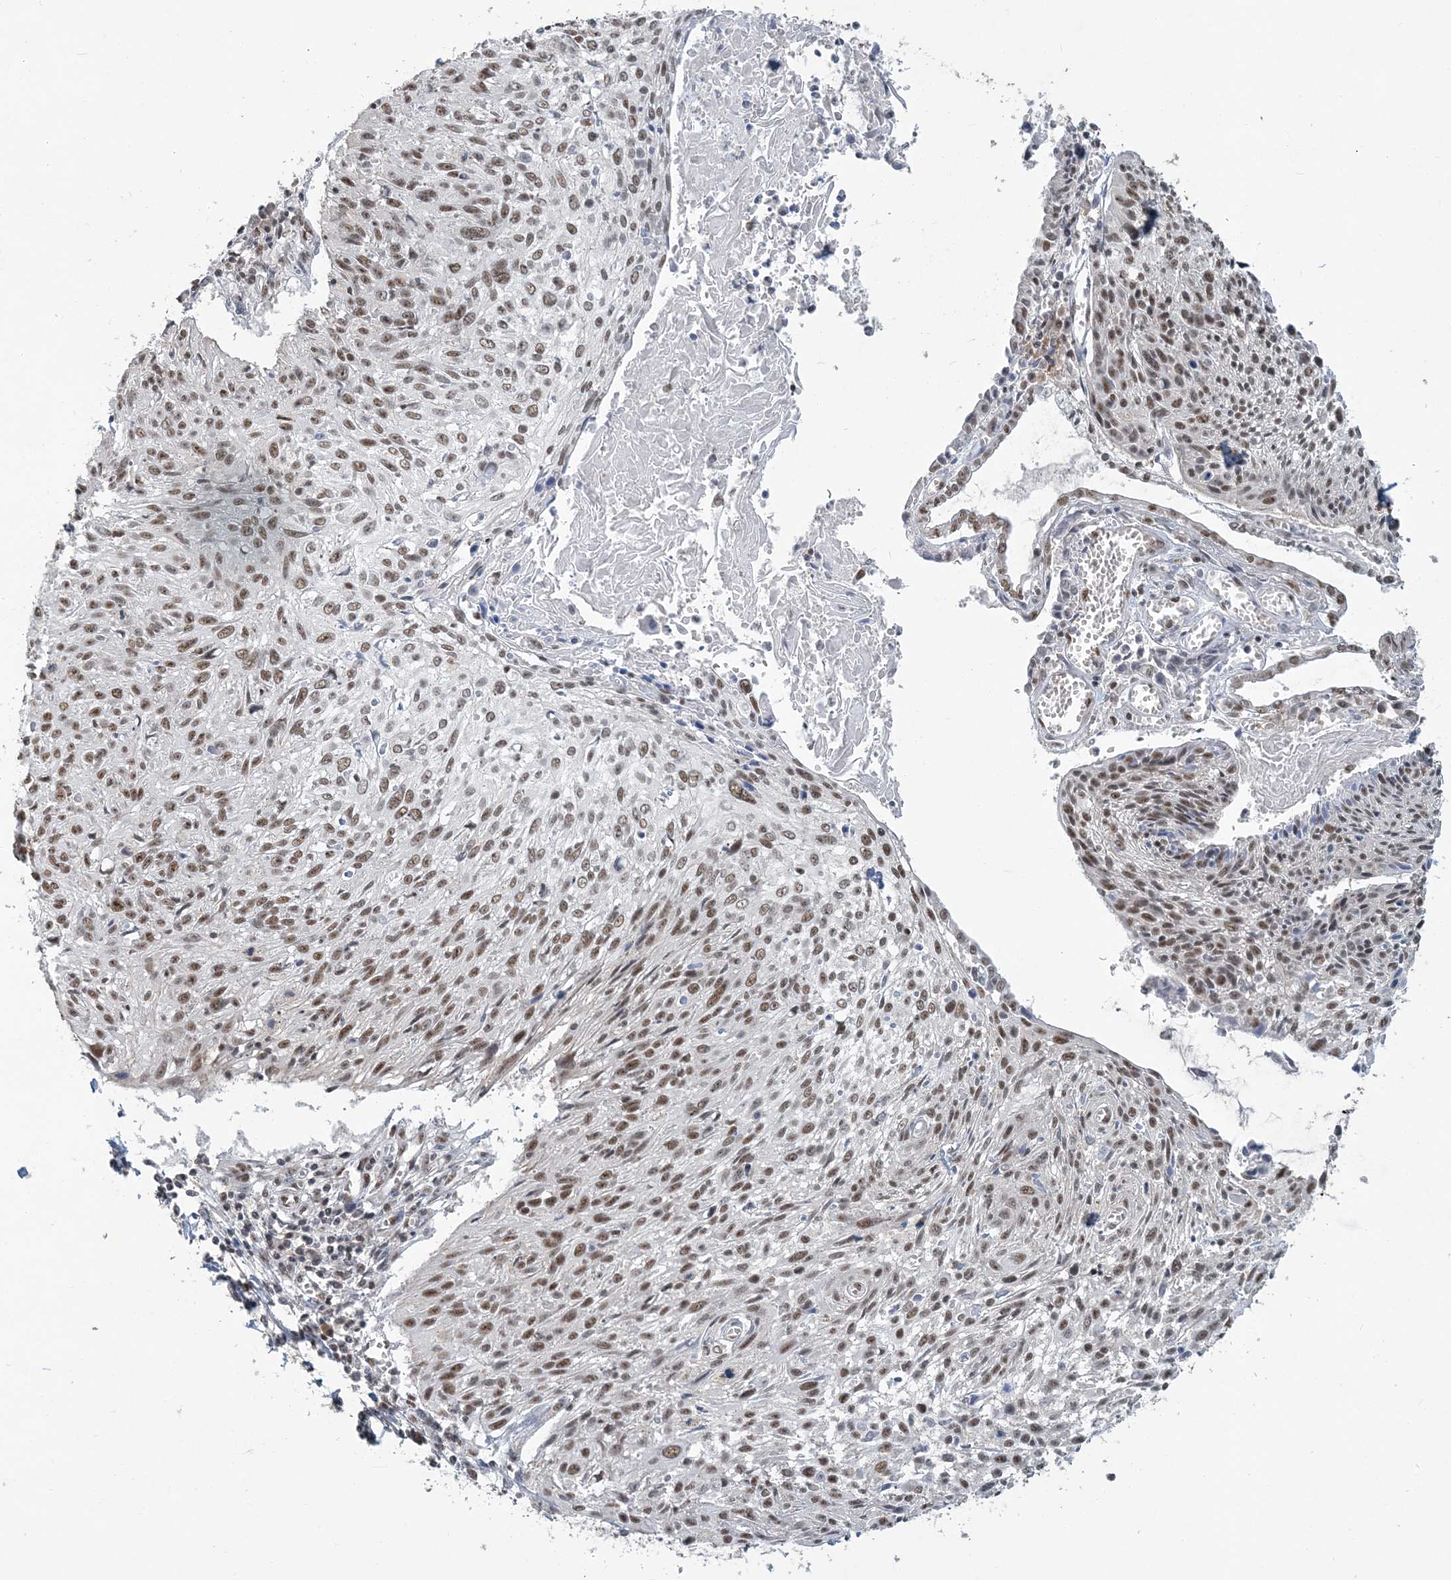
{"staining": {"intensity": "moderate", "quantity": ">75%", "location": "nuclear"}, "tissue": "cervical cancer", "cell_type": "Tumor cells", "image_type": "cancer", "snomed": [{"axis": "morphology", "description": "Squamous cell carcinoma, NOS"}, {"axis": "topography", "description": "Cervix"}], "caption": "IHC (DAB (3,3'-diaminobenzidine)) staining of human cervical cancer shows moderate nuclear protein expression in about >75% of tumor cells.", "gene": "PLRG1", "patient": {"sex": "female", "age": 51}}